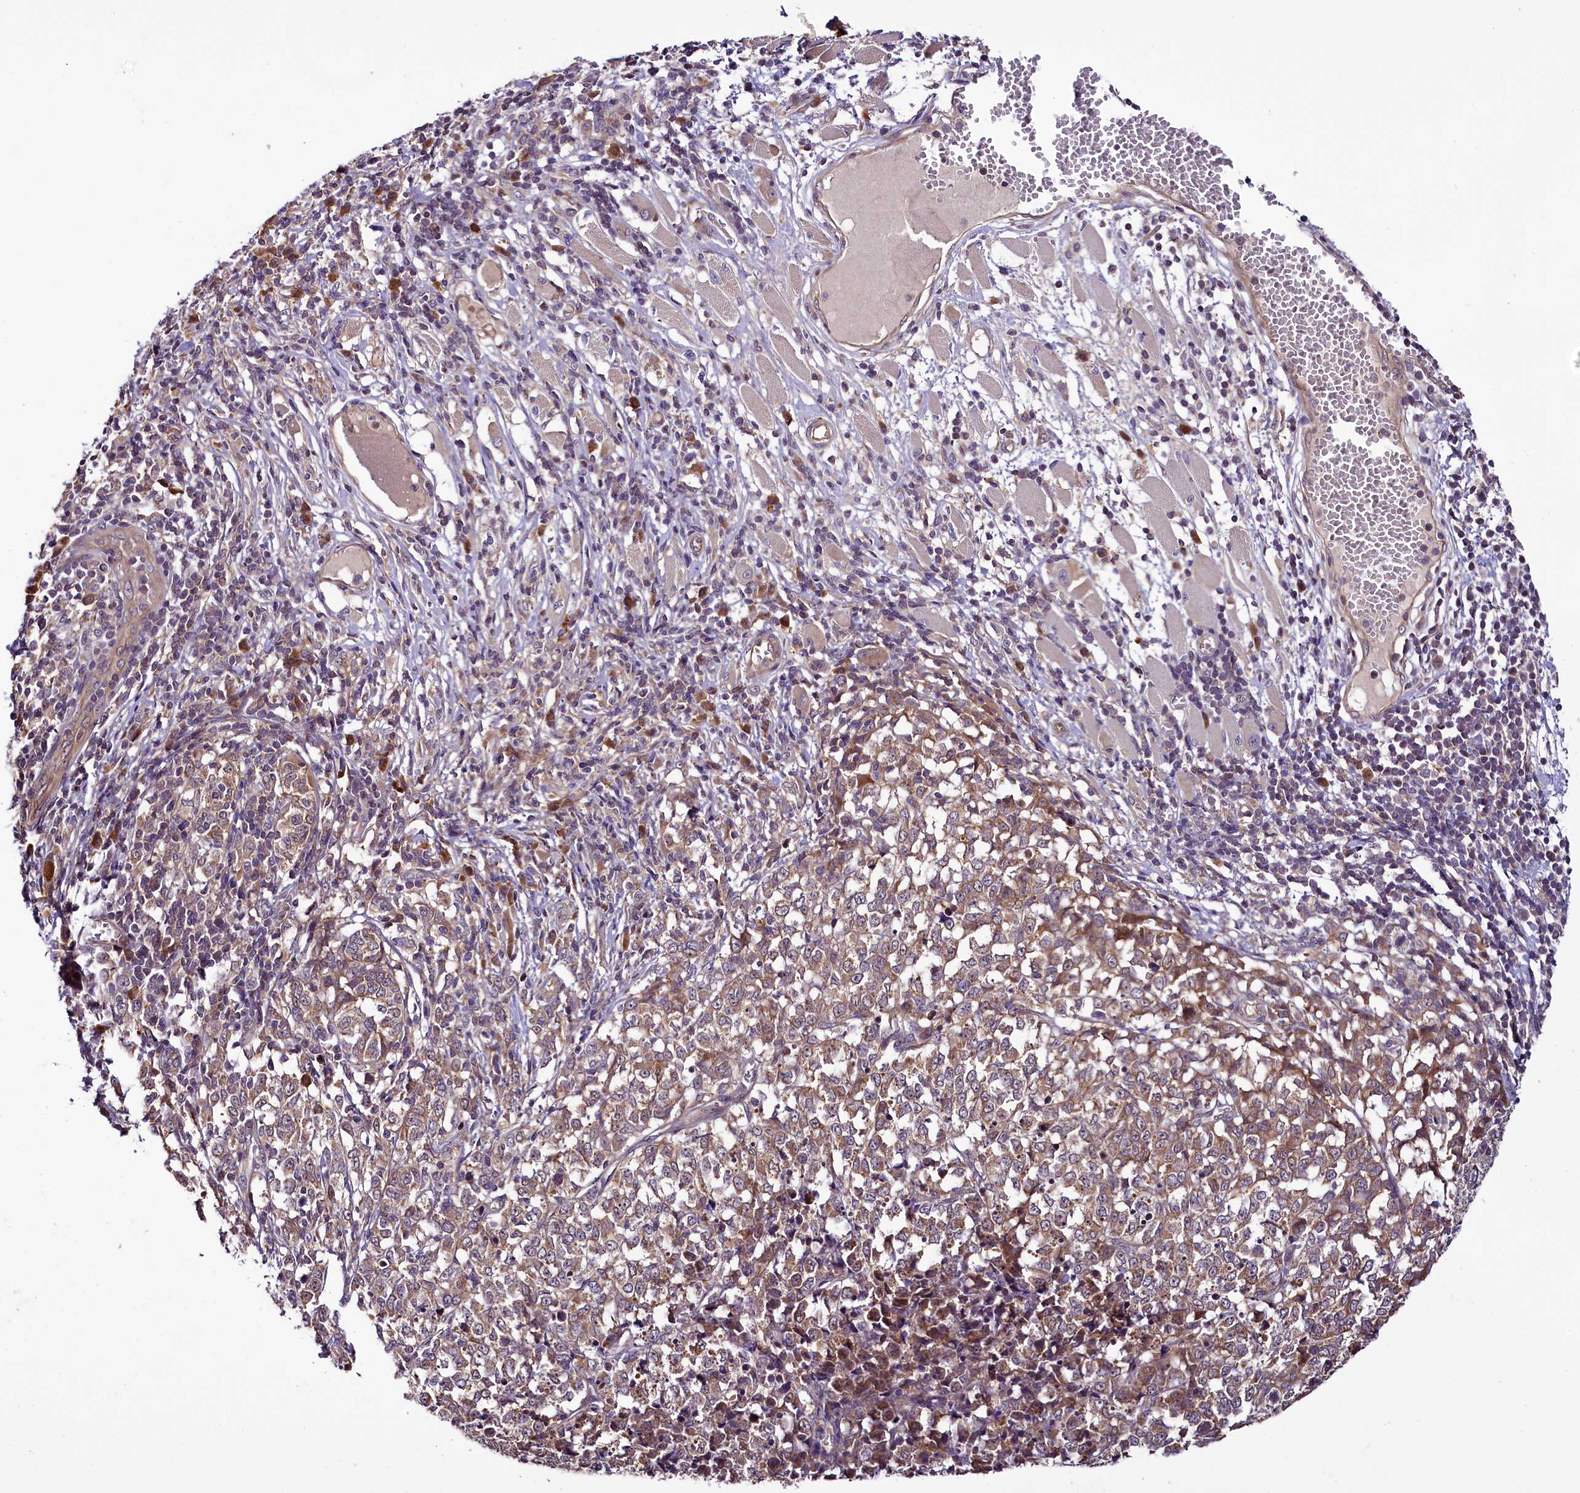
{"staining": {"intensity": "moderate", "quantity": ">75%", "location": "cytoplasmic/membranous"}, "tissue": "melanoma", "cell_type": "Tumor cells", "image_type": "cancer", "snomed": [{"axis": "morphology", "description": "Malignant melanoma, NOS"}, {"axis": "topography", "description": "Skin"}], "caption": "Protein expression by IHC shows moderate cytoplasmic/membranous positivity in approximately >75% of tumor cells in melanoma. (DAB IHC with brightfield microscopy, high magnification).", "gene": "RPUSD2", "patient": {"sex": "female", "age": 72}}